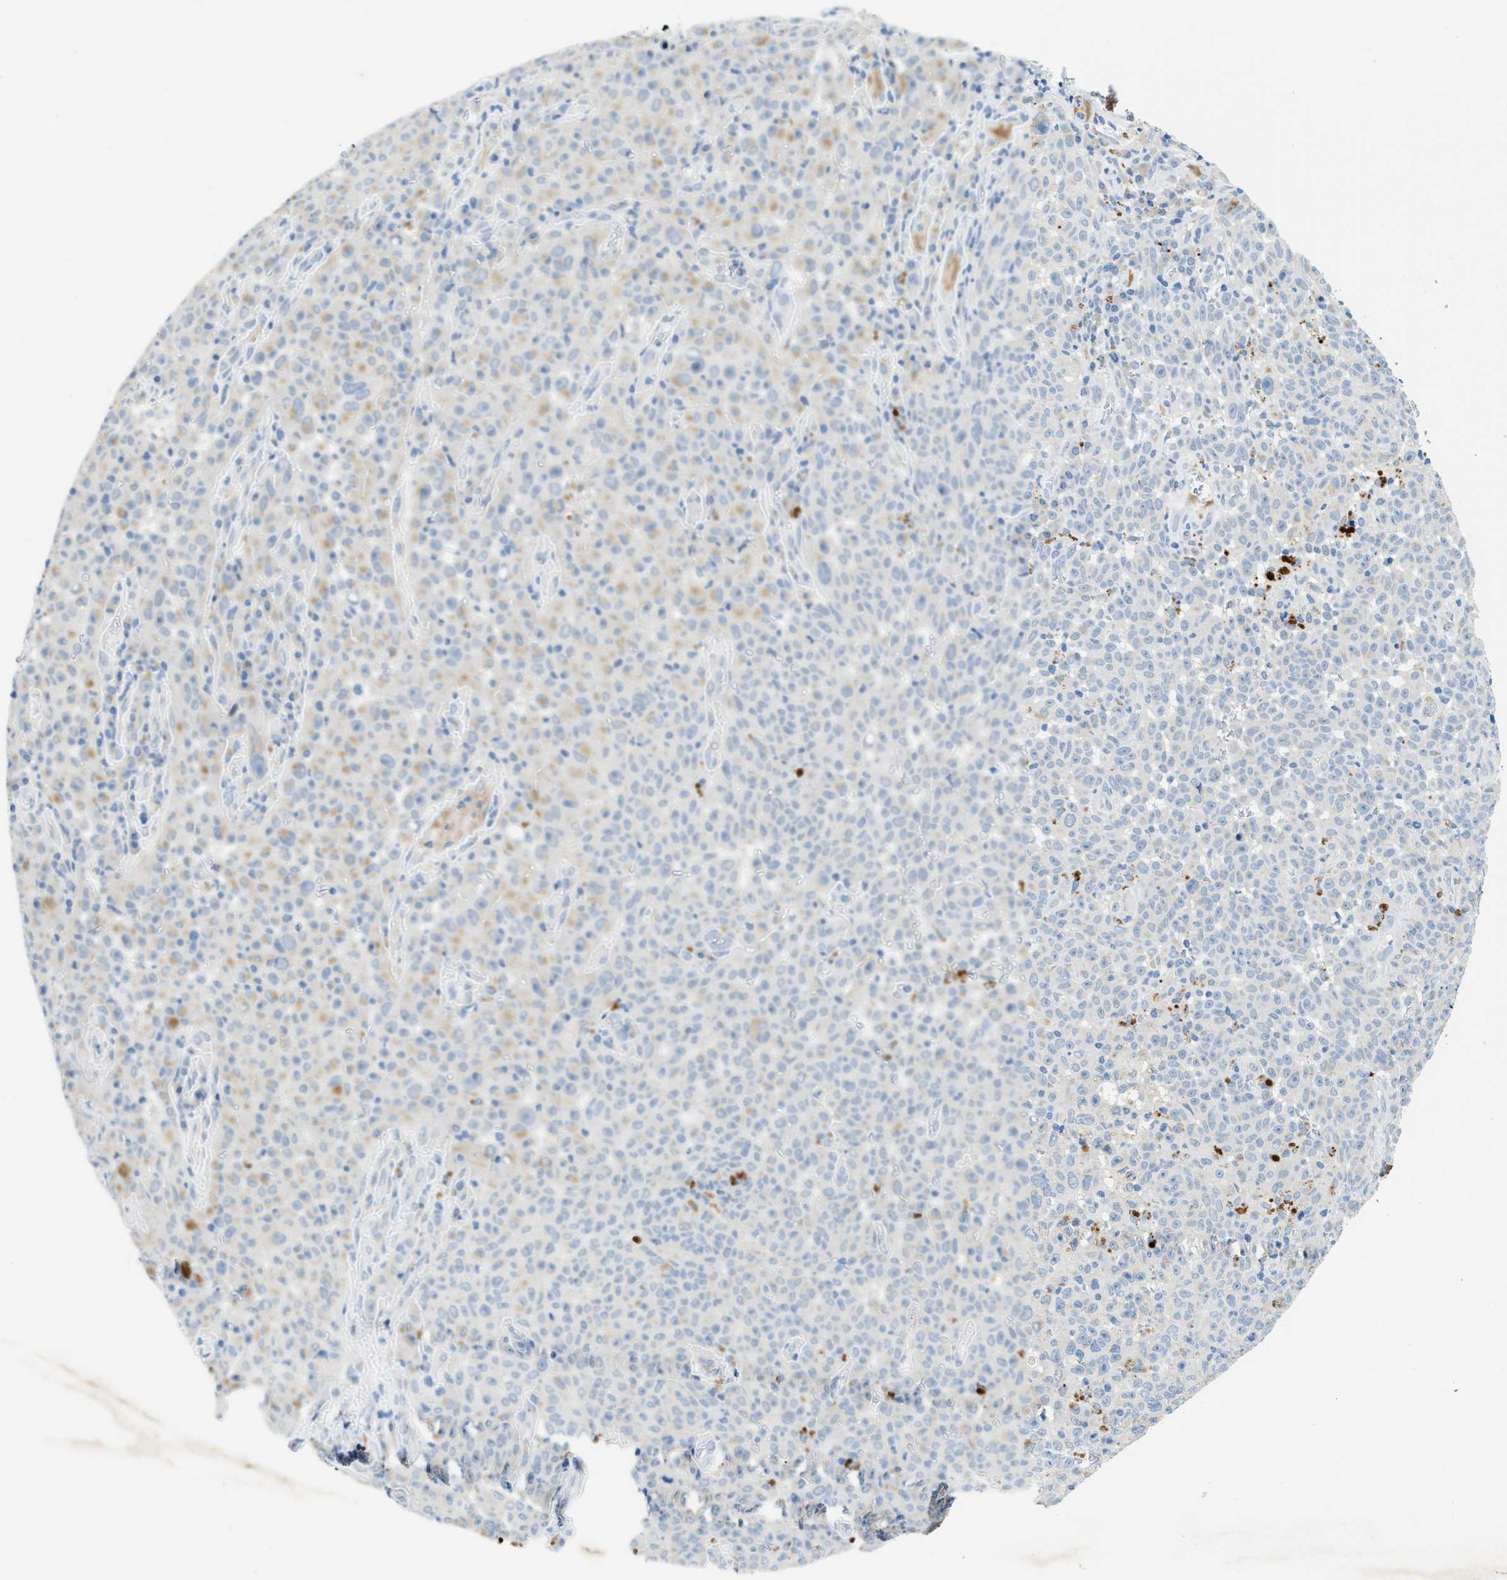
{"staining": {"intensity": "weak", "quantity": "<25%", "location": "cytoplasmic/membranous"}, "tissue": "melanoma", "cell_type": "Tumor cells", "image_type": "cancer", "snomed": [{"axis": "morphology", "description": "Malignant melanoma, NOS"}, {"axis": "topography", "description": "Skin"}], "caption": "This is a image of immunohistochemistry (IHC) staining of malignant melanoma, which shows no positivity in tumor cells.", "gene": "TSPAN3", "patient": {"sex": "female", "age": 82}}